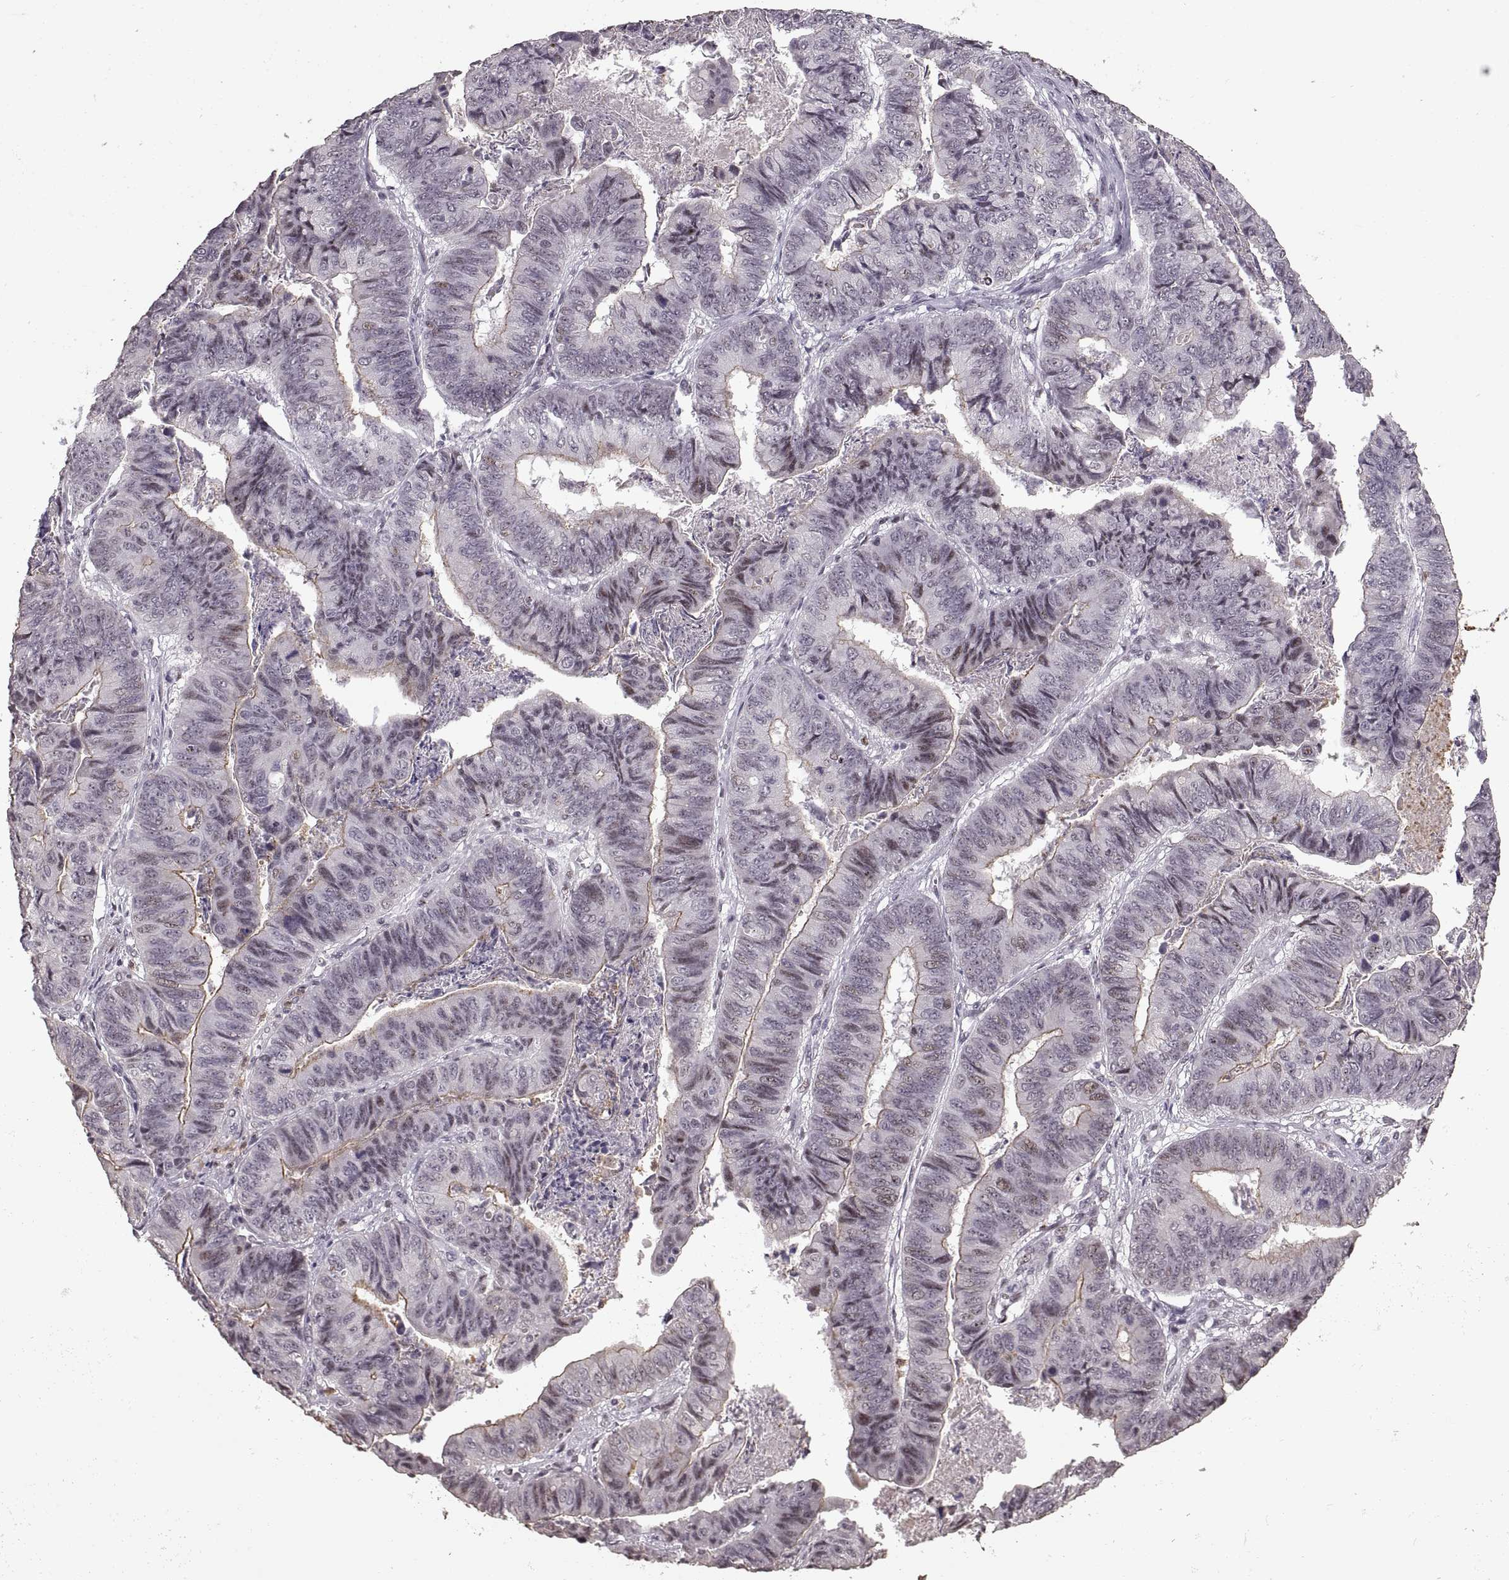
{"staining": {"intensity": "negative", "quantity": "none", "location": "none"}, "tissue": "stomach cancer", "cell_type": "Tumor cells", "image_type": "cancer", "snomed": [{"axis": "morphology", "description": "Adenocarcinoma, NOS"}, {"axis": "topography", "description": "Stomach, lower"}], "caption": "DAB immunohistochemical staining of human stomach cancer shows no significant expression in tumor cells.", "gene": "PALS1", "patient": {"sex": "male", "age": 77}}